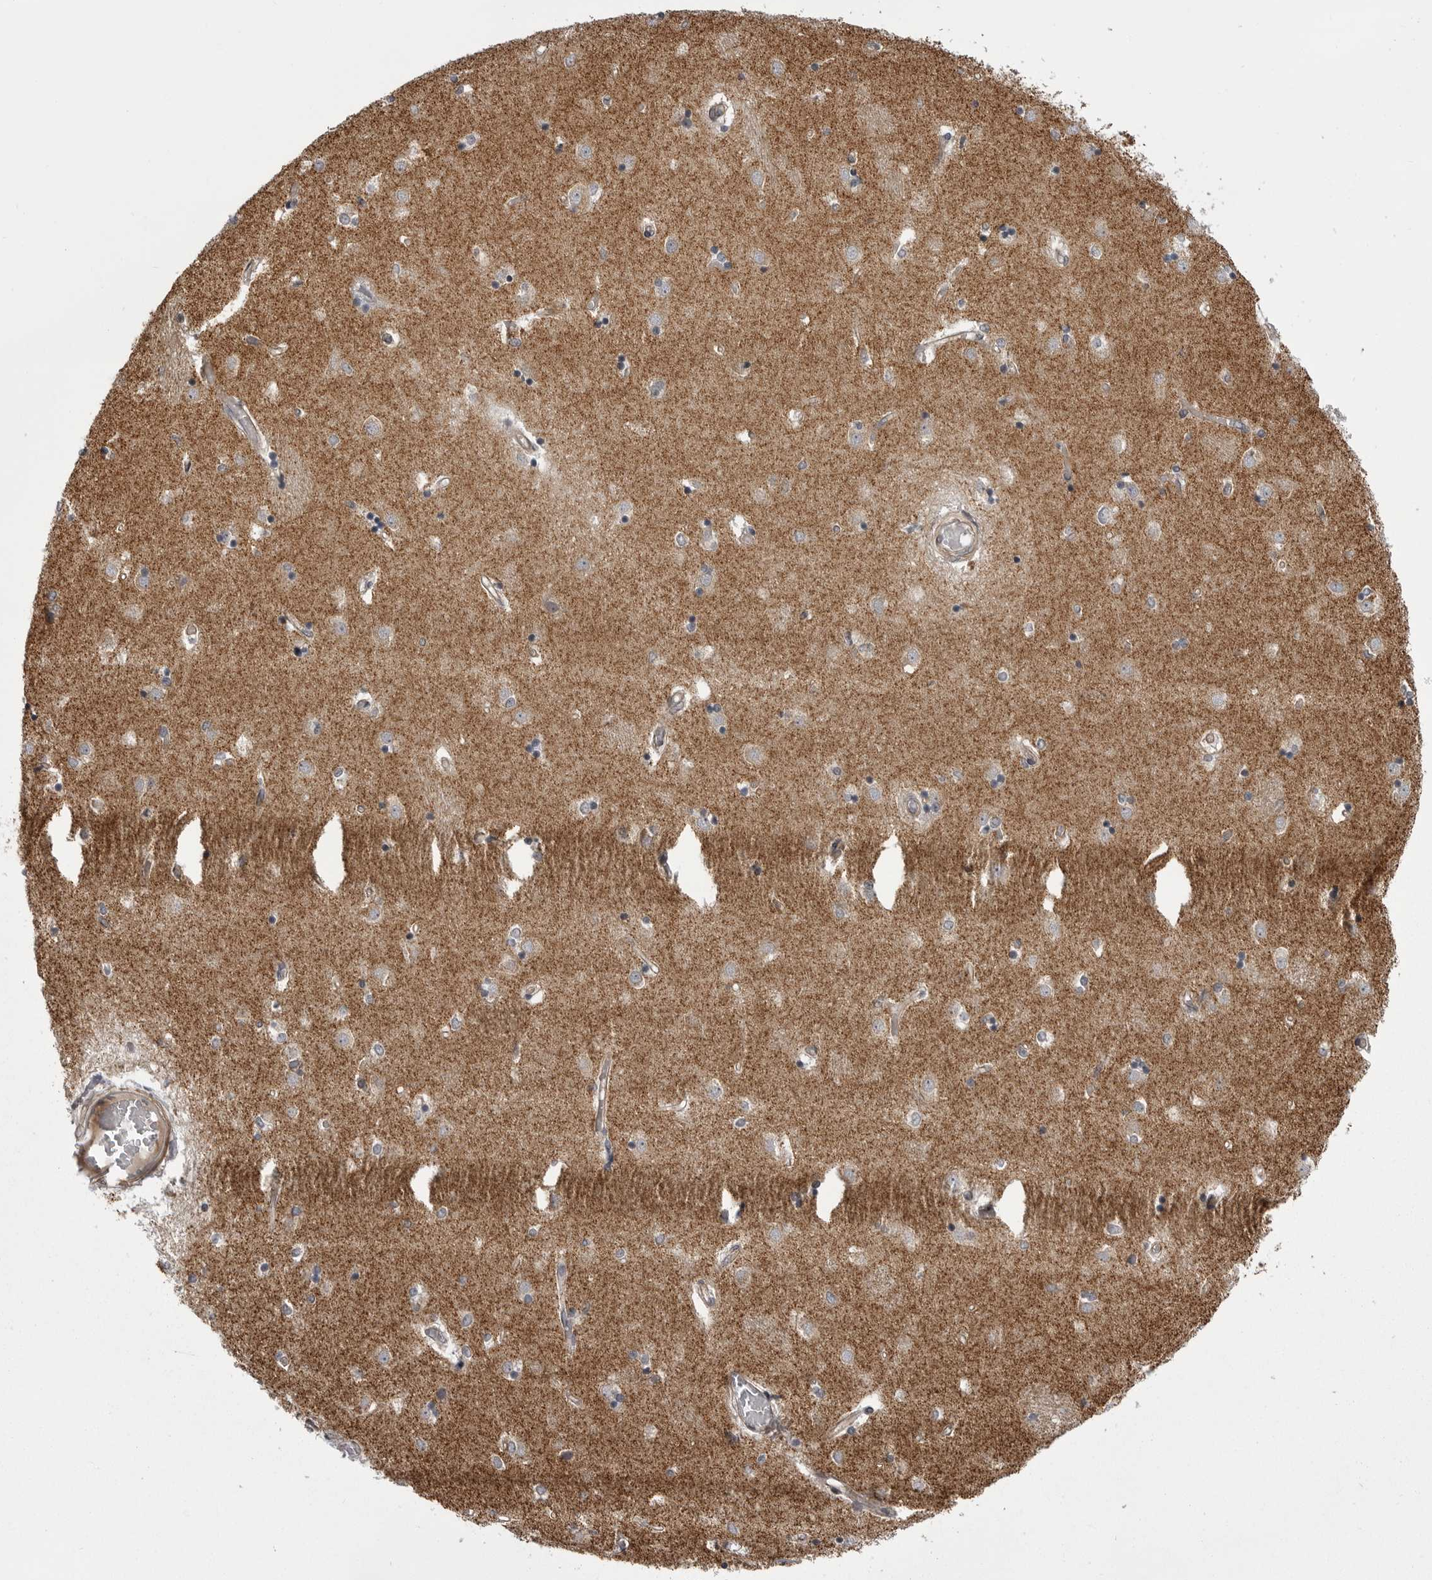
{"staining": {"intensity": "moderate", "quantity": "<25%", "location": "cytoplasmic/membranous"}, "tissue": "caudate", "cell_type": "Glial cells", "image_type": "normal", "snomed": [{"axis": "morphology", "description": "Normal tissue, NOS"}, {"axis": "topography", "description": "Lateral ventricle wall"}], "caption": "Immunohistochemical staining of benign caudate shows <25% levels of moderate cytoplasmic/membranous protein expression in about <25% of glial cells. Nuclei are stained in blue.", "gene": "TMPRSS11F", "patient": {"sex": "male", "age": 45}}